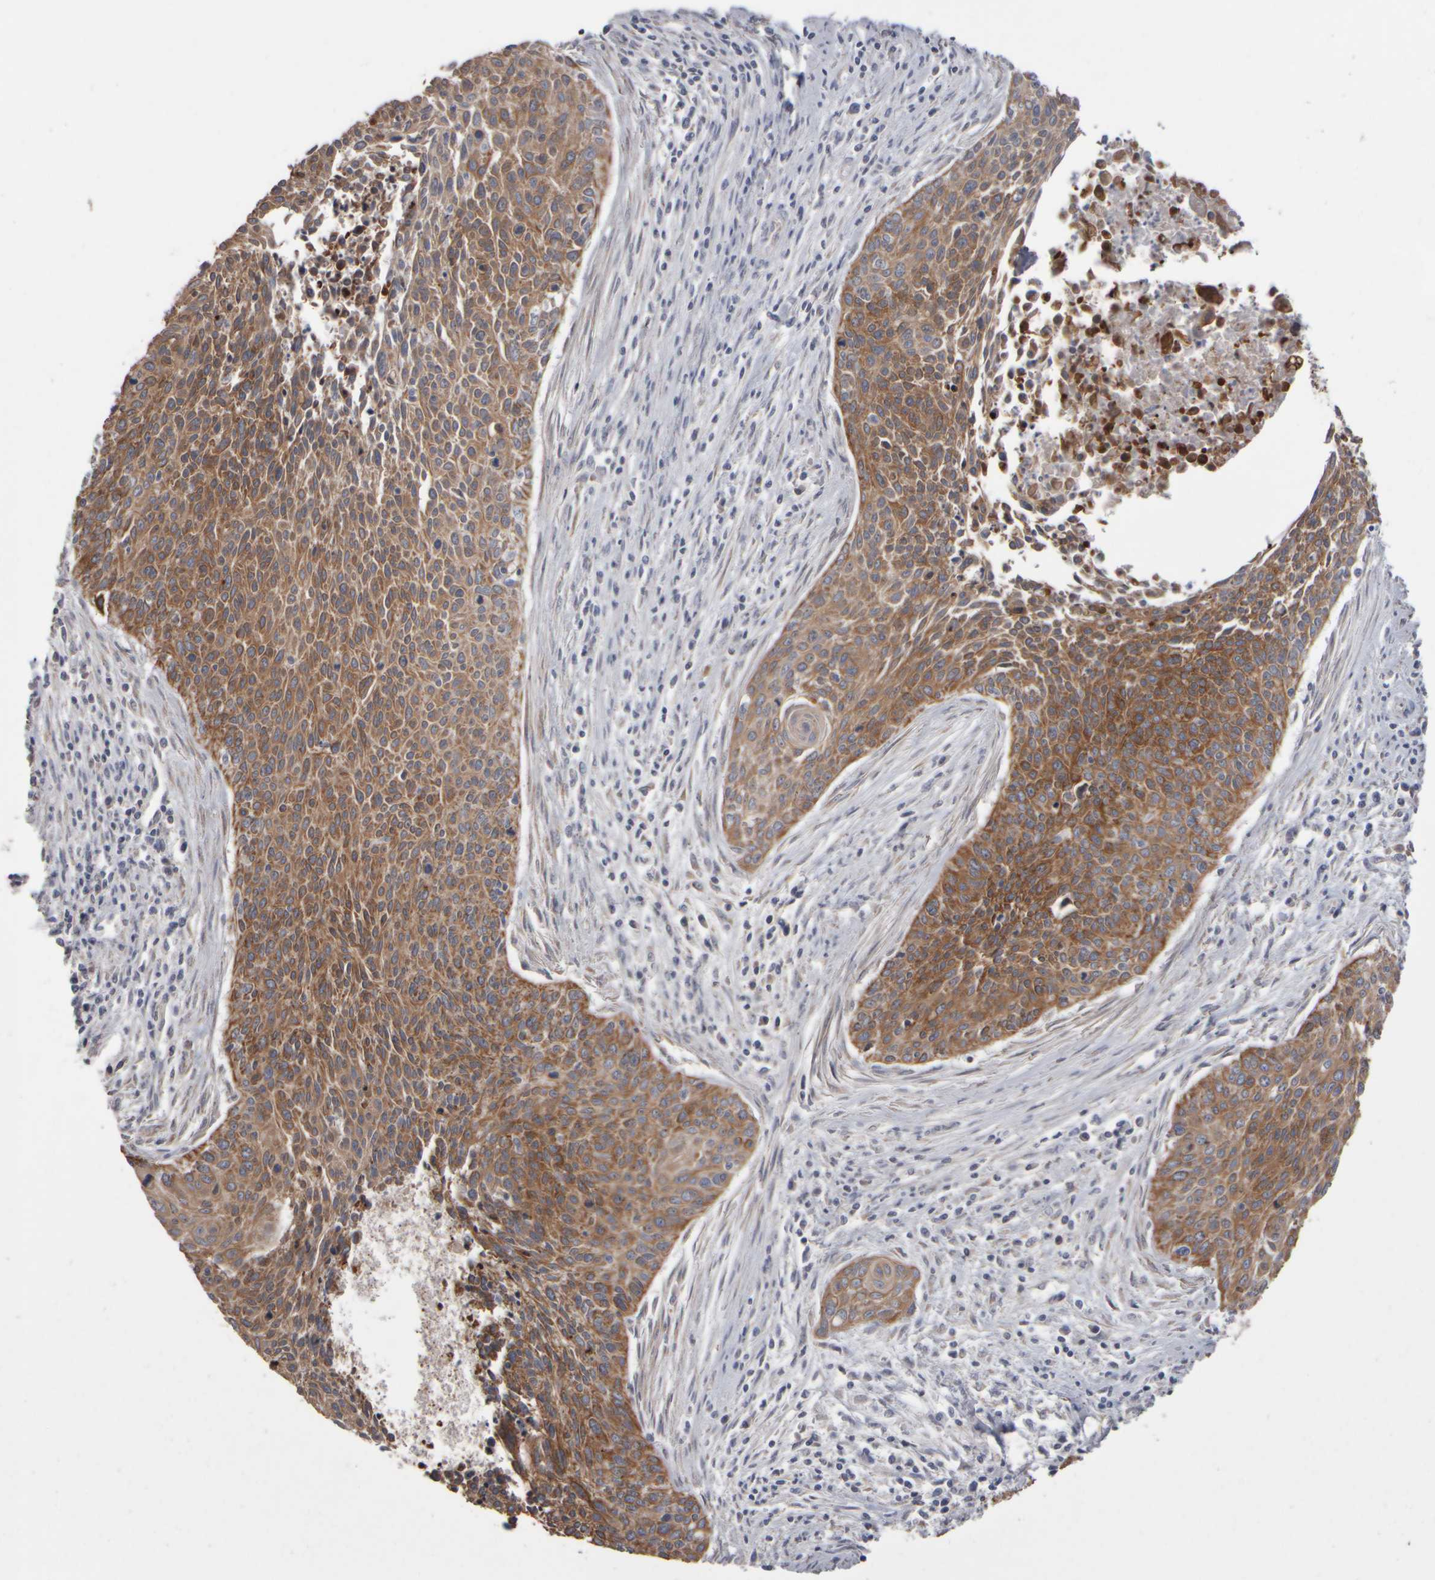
{"staining": {"intensity": "moderate", "quantity": ">75%", "location": "cytoplasmic/membranous"}, "tissue": "cervical cancer", "cell_type": "Tumor cells", "image_type": "cancer", "snomed": [{"axis": "morphology", "description": "Squamous cell carcinoma, NOS"}, {"axis": "topography", "description": "Cervix"}], "caption": "Immunohistochemistry (IHC) histopathology image of cervical squamous cell carcinoma stained for a protein (brown), which shows medium levels of moderate cytoplasmic/membranous positivity in about >75% of tumor cells.", "gene": "EPHX2", "patient": {"sex": "female", "age": 55}}